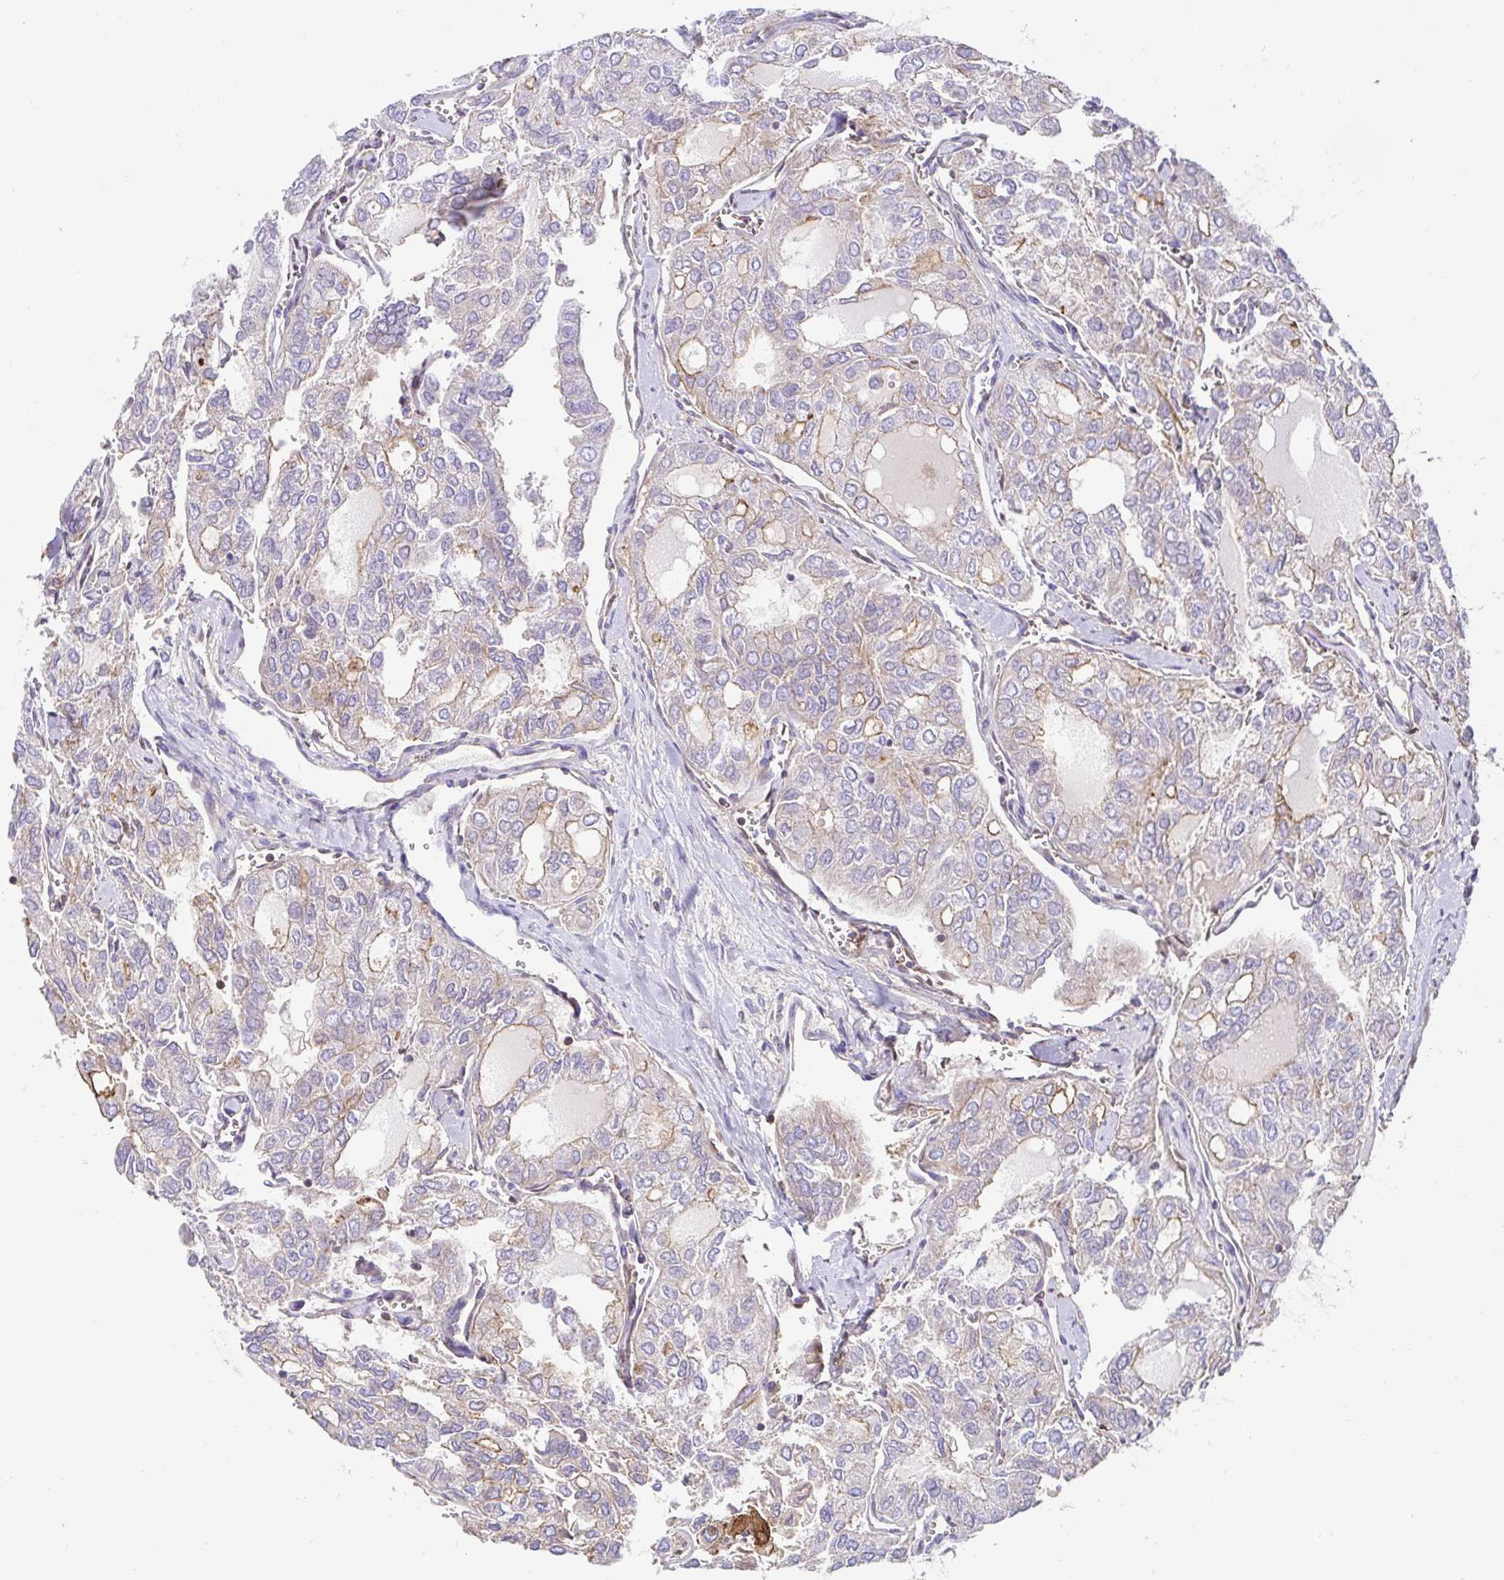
{"staining": {"intensity": "weak", "quantity": "<25%", "location": "cytoplasmic/membranous"}, "tissue": "thyroid cancer", "cell_type": "Tumor cells", "image_type": "cancer", "snomed": [{"axis": "morphology", "description": "Follicular adenoma carcinoma, NOS"}, {"axis": "topography", "description": "Thyroid gland"}], "caption": "Follicular adenoma carcinoma (thyroid) was stained to show a protein in brown. There is no significant positivity in tumor cells. The staining was performed using DAB (3,3'-diaminobenzidine) to visualize the protein expression in brown, while the nuclei were stained in blue with hematoxylin (Magnification: 20x).", "gene": "ANXA2", "patient": {"sex": "male", "age": 75}}